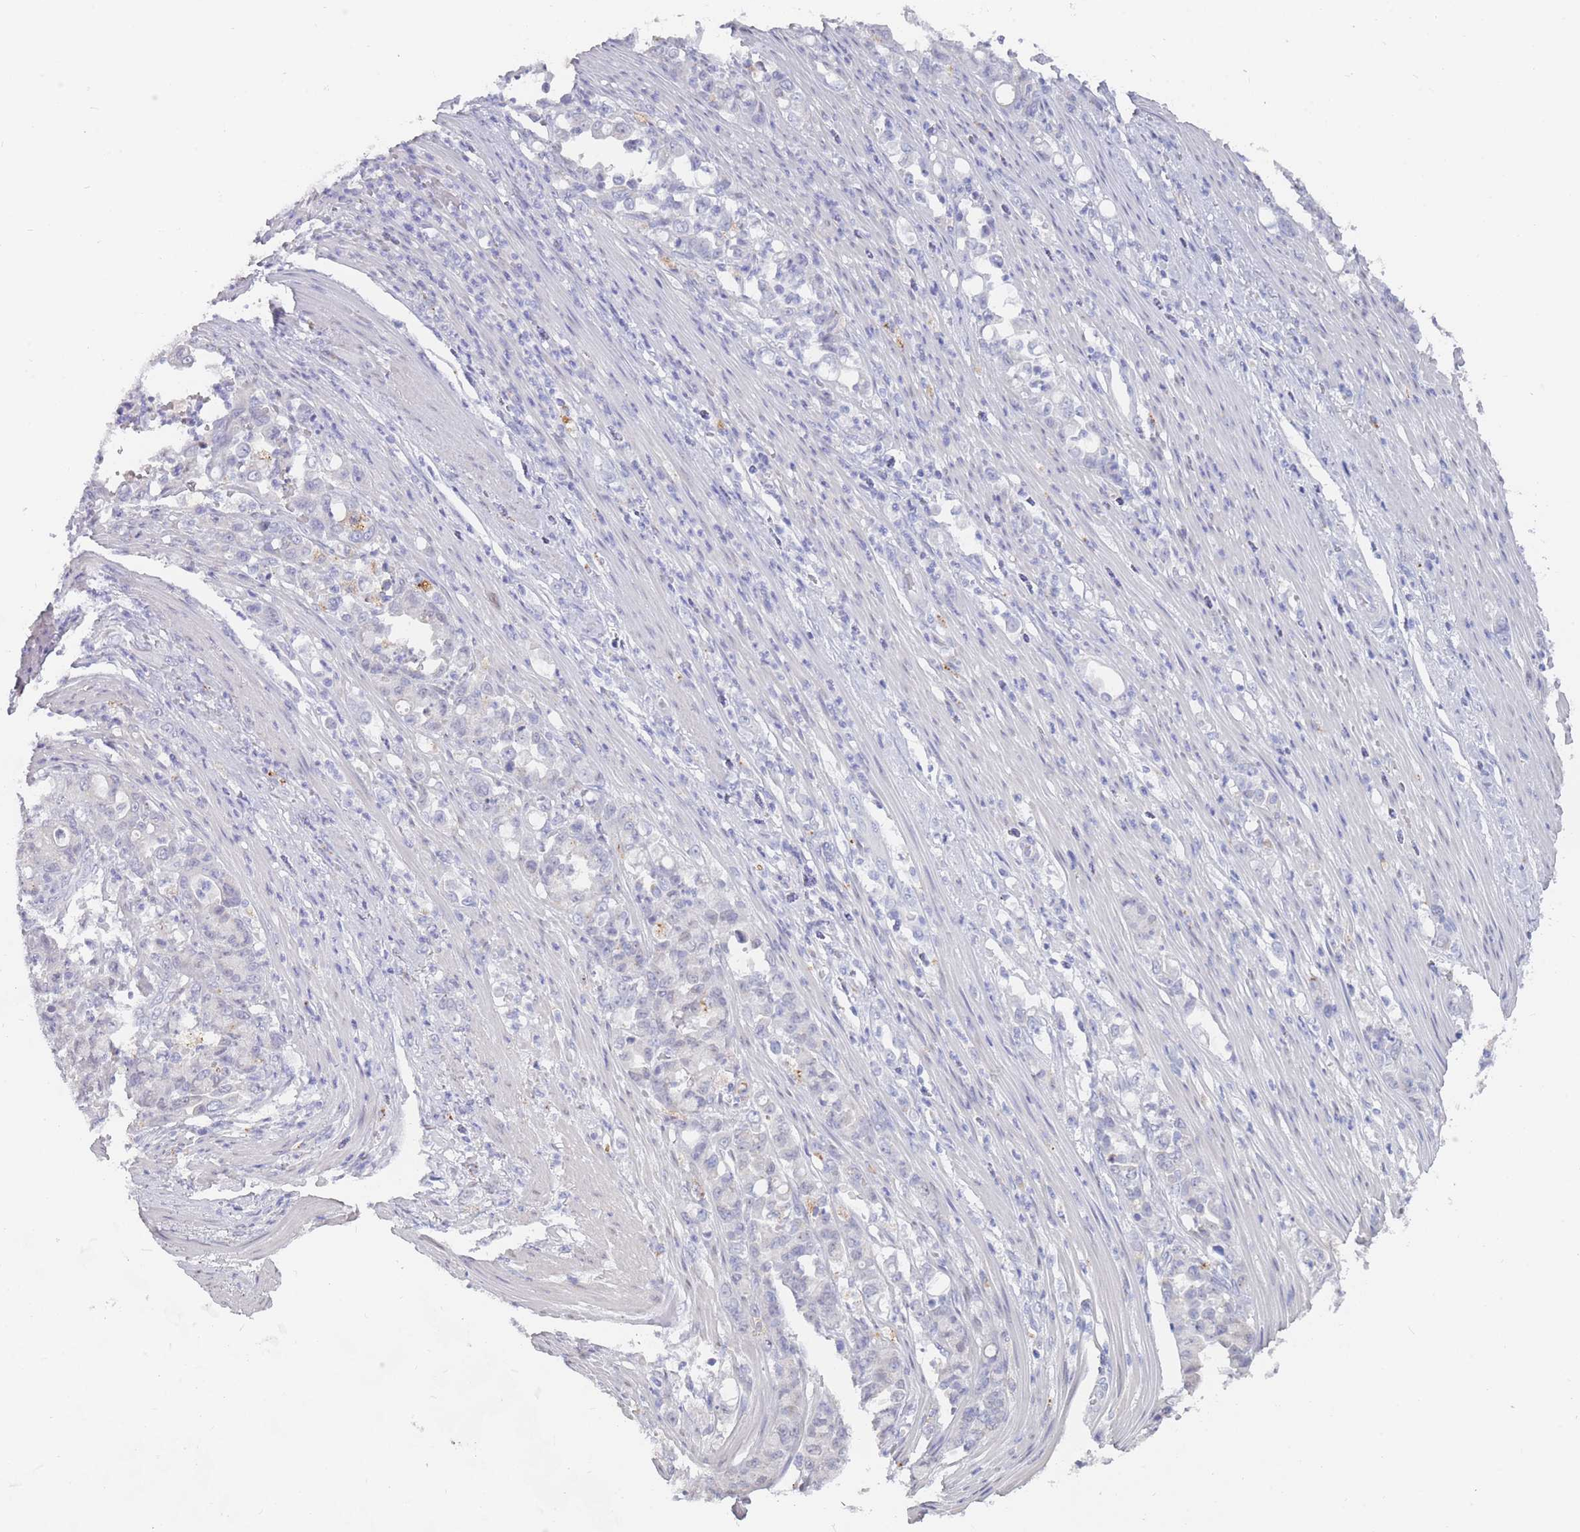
{"staining": {"intensity": "negative", "quantity": "none", "location": "none"}, "tissue": "stomach cancer", "cell_type": "Tumor cells", "image_type": "cancer", "snomed": [{"axis": "morphology", "description": "Normal tissue, NOS"}, {"axis": "morphology", "description": "Adenocarcinoma, NOS"}, {"axis": "topography", "description": "Stomach"}], "caption": "Tumor cells are negative for brown protein staining in adenocarcinoma (stomach).", "gene": "CYP51A1", "patient": {"sex": "female", "age": 79}}